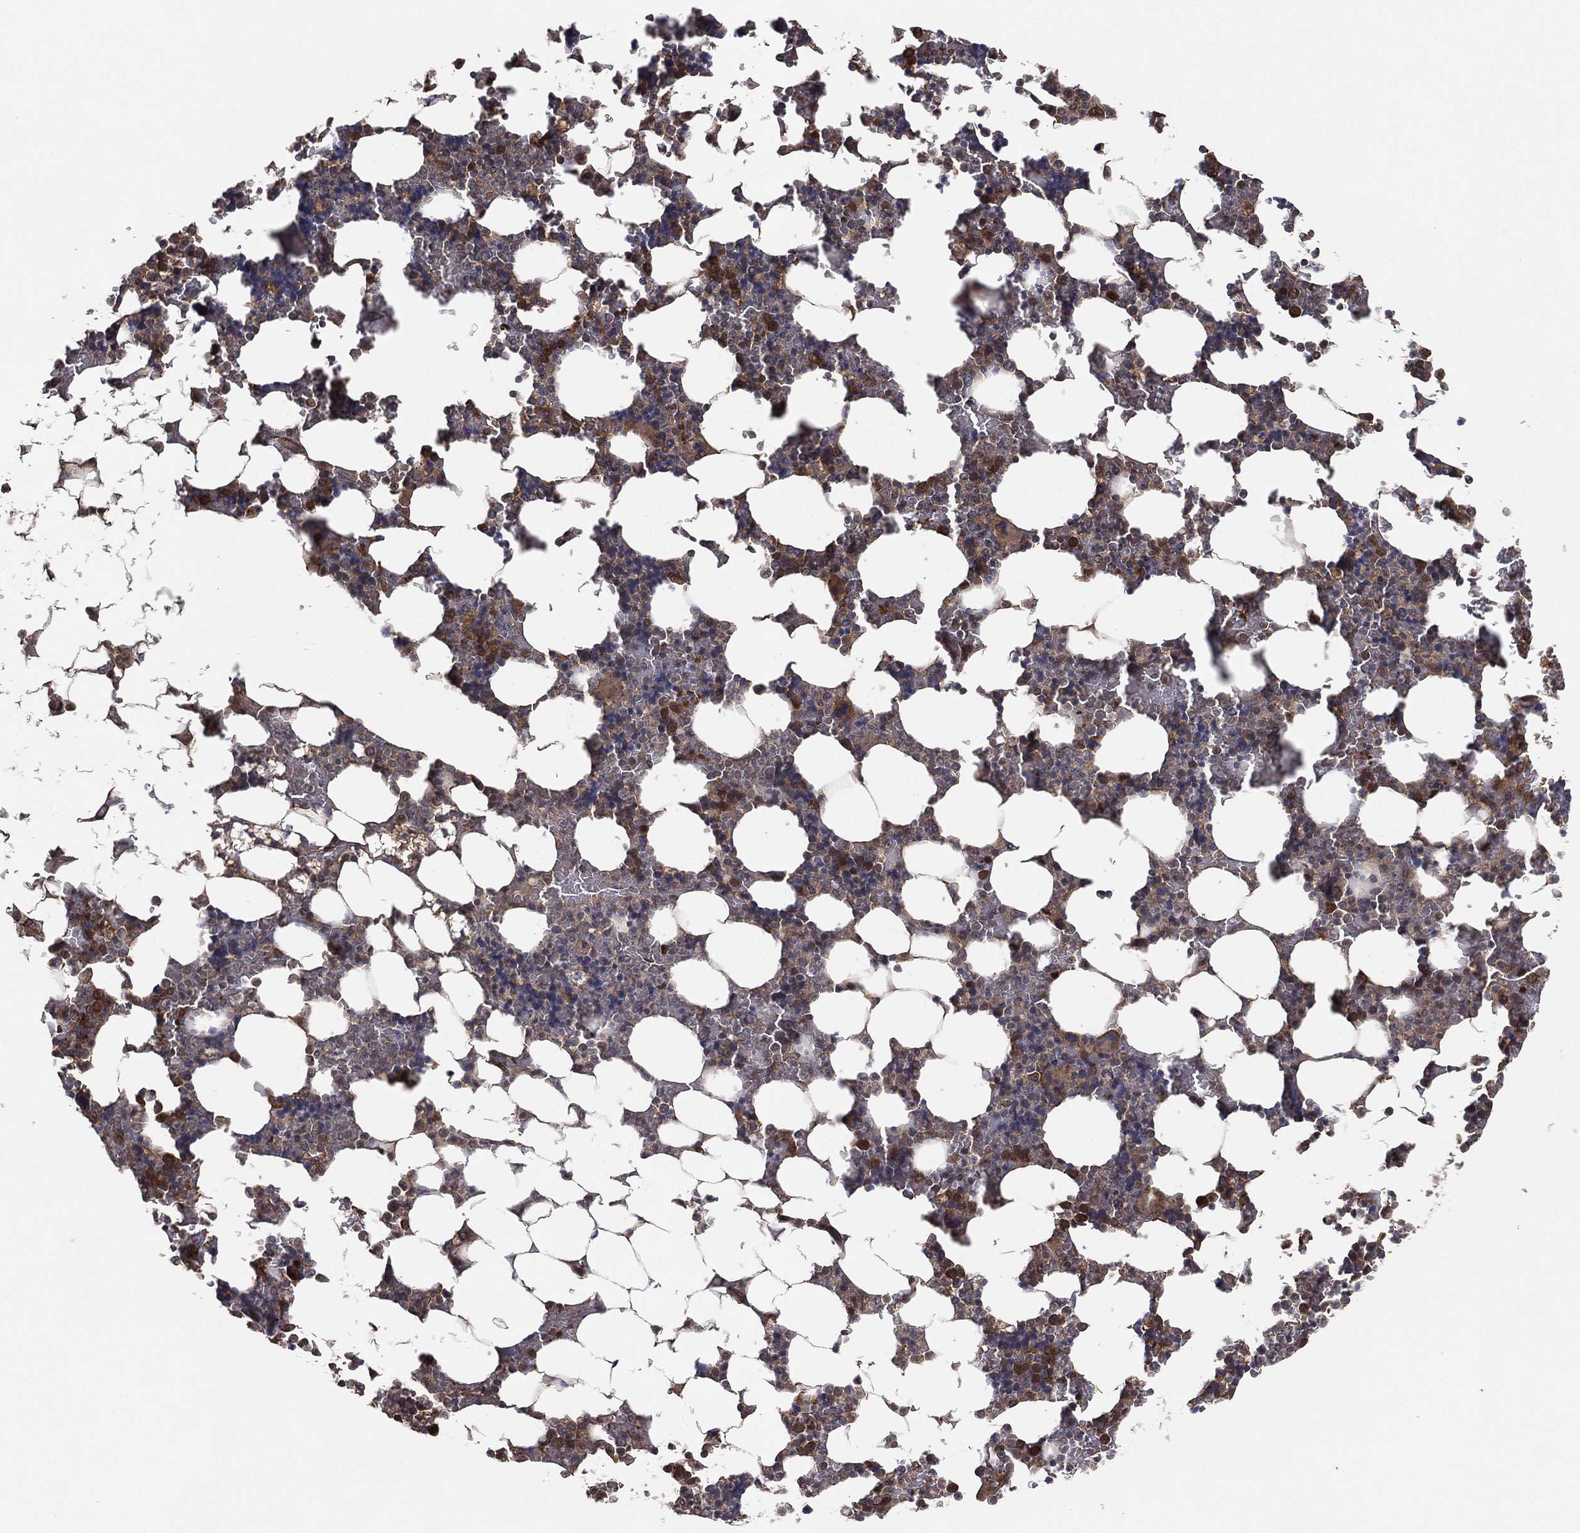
{"staining": {"intensity": "moderate", "quantity": "<25%", "location": "cytoplasmic/membranous"}, "tissue": "bone marrow", "cell_type": "Hematopoietic cells", "image_type": "normal", "snomed": [{"axis": "morphology", "description": "Normal tissue, NOS"}, {"axis": "topography", "description": "Bone marrow"}], "caption": "Immunohistochemistry (IHC) (DAB (3,3'-diaminobenzidine)) staining of normal bone marrow demonstrates moderate cytoplasmic/membranous protein staining in approximately <25% of hematopoietic cells. (DAB (3,3'-diaminobenzidine) IHC, brown staining for protein, blue staining for nuclei).", "gene": "PSMG4", "patient": {"sex": "male", "age": 51}}